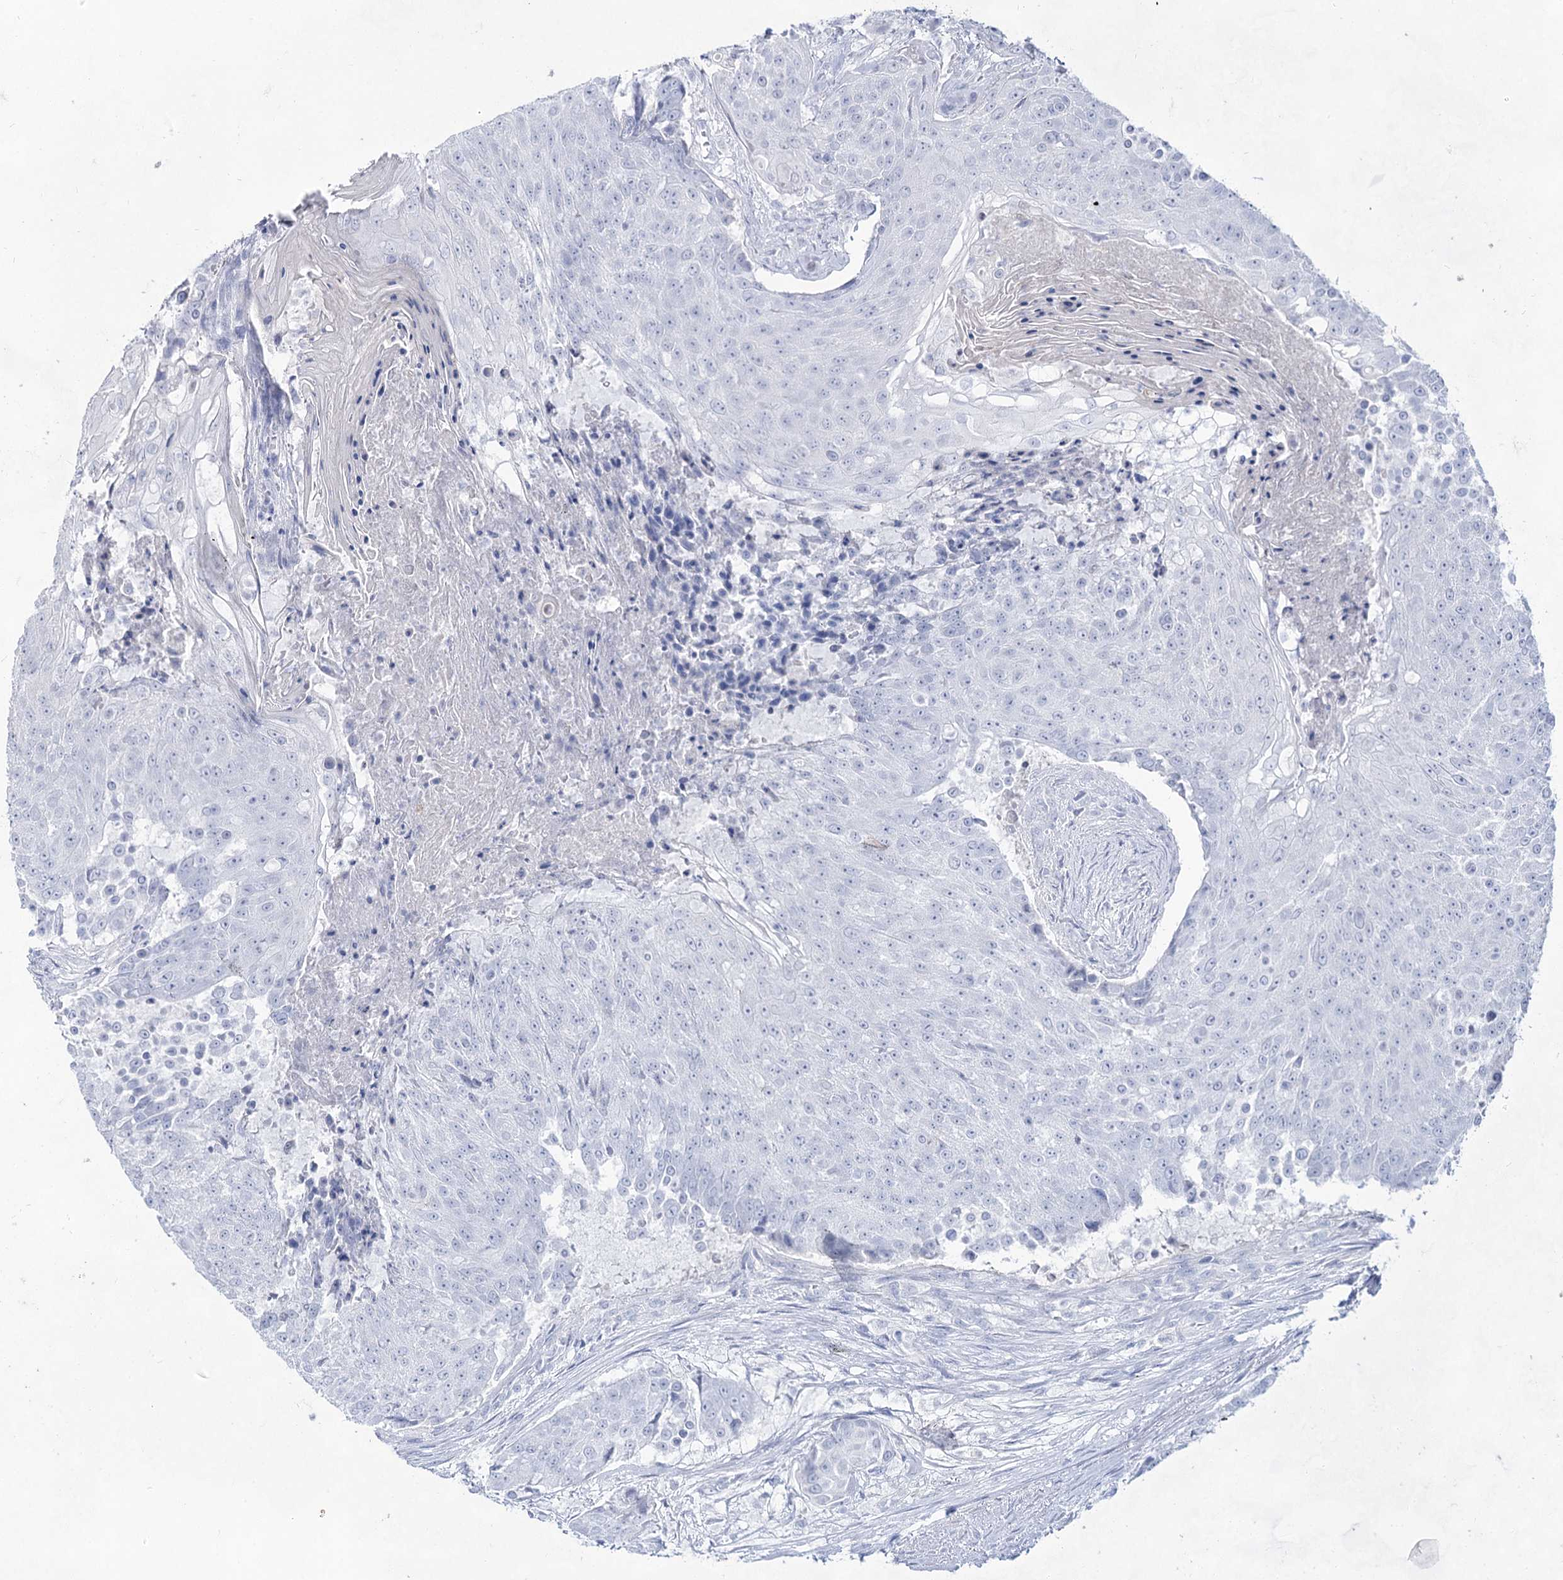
{"staining": {"intensity": "negative", "quantity": "none", "location": "none"}, "tissue": "urothelial cancer", "cell_type": "Tumor cells", "image_type": "cancer", "snomed": [{"axis": "morphology", "description": "Urothelial carcinoma, High grade"}, {"axis": "topography", "description": "Urinary bladder"}], "caption": "Tumor cells are negative for brown protein staining in urothelial carcinoma (high-grade).", "gene": "ACRV1", "patient": {"sex": "female", "age": 63}}